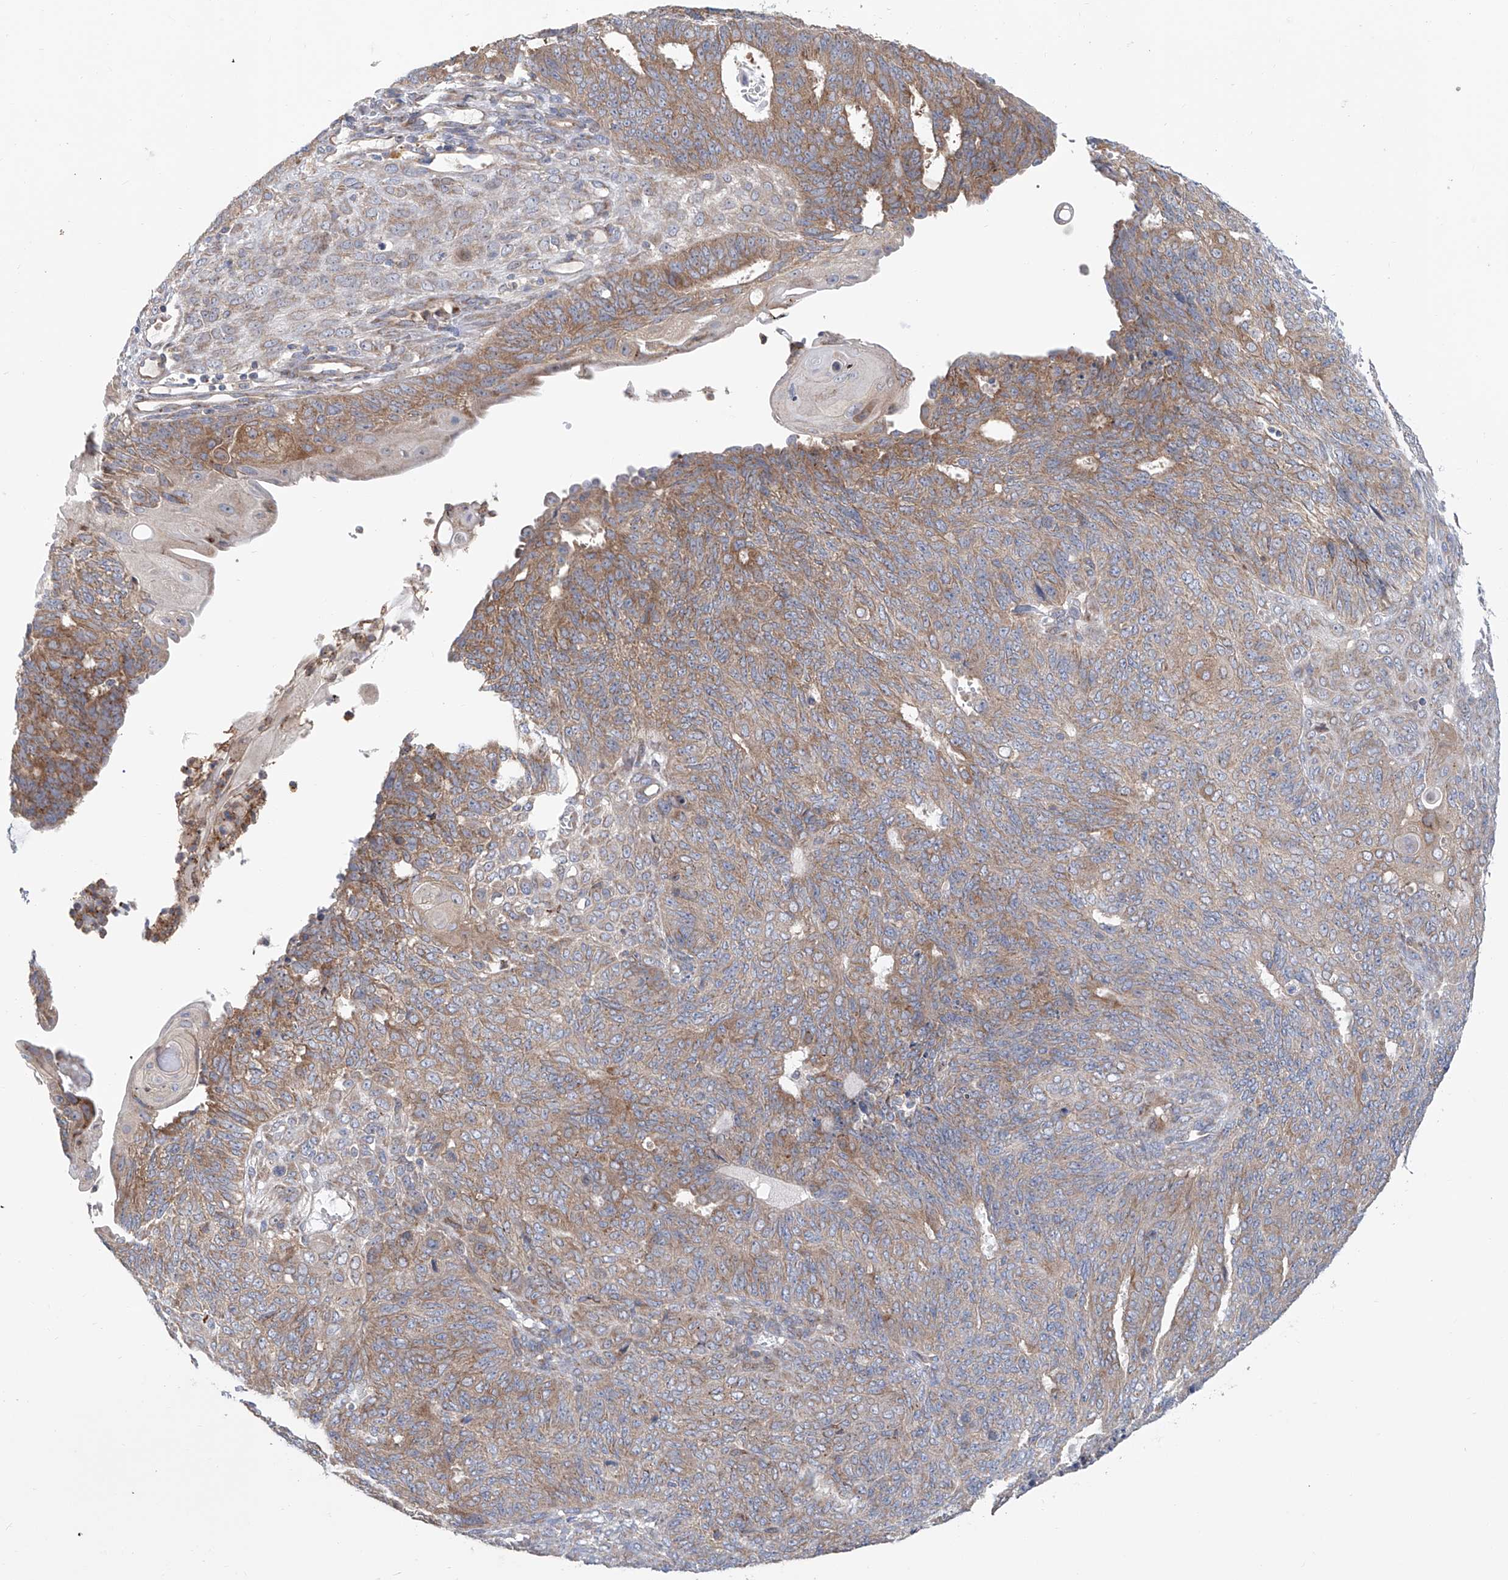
{"staining": {"intensity": "moderate", "quantity": "25%-75%", "location": "cytoplasmic/membranous"}, "tissue": "endometrial cancer", "cell_type": "Tumor cells", "image_type": "cancer", "snomed": [{"axis": "morphology", "description": "Adenocarcinoma, NOS"}, {"axis": "topography", "description": "Endometrium"}], "caption": "Immunohistochemistry (IHC) (DAB) staining of human endometrial cancer (adenocarcinoma) displays moderate cytoplasmic/membranous protein expression in about 25%-75% of tumor cells.", "gene": "KLC4", "patient": {"sex": "female", "age": 32}}